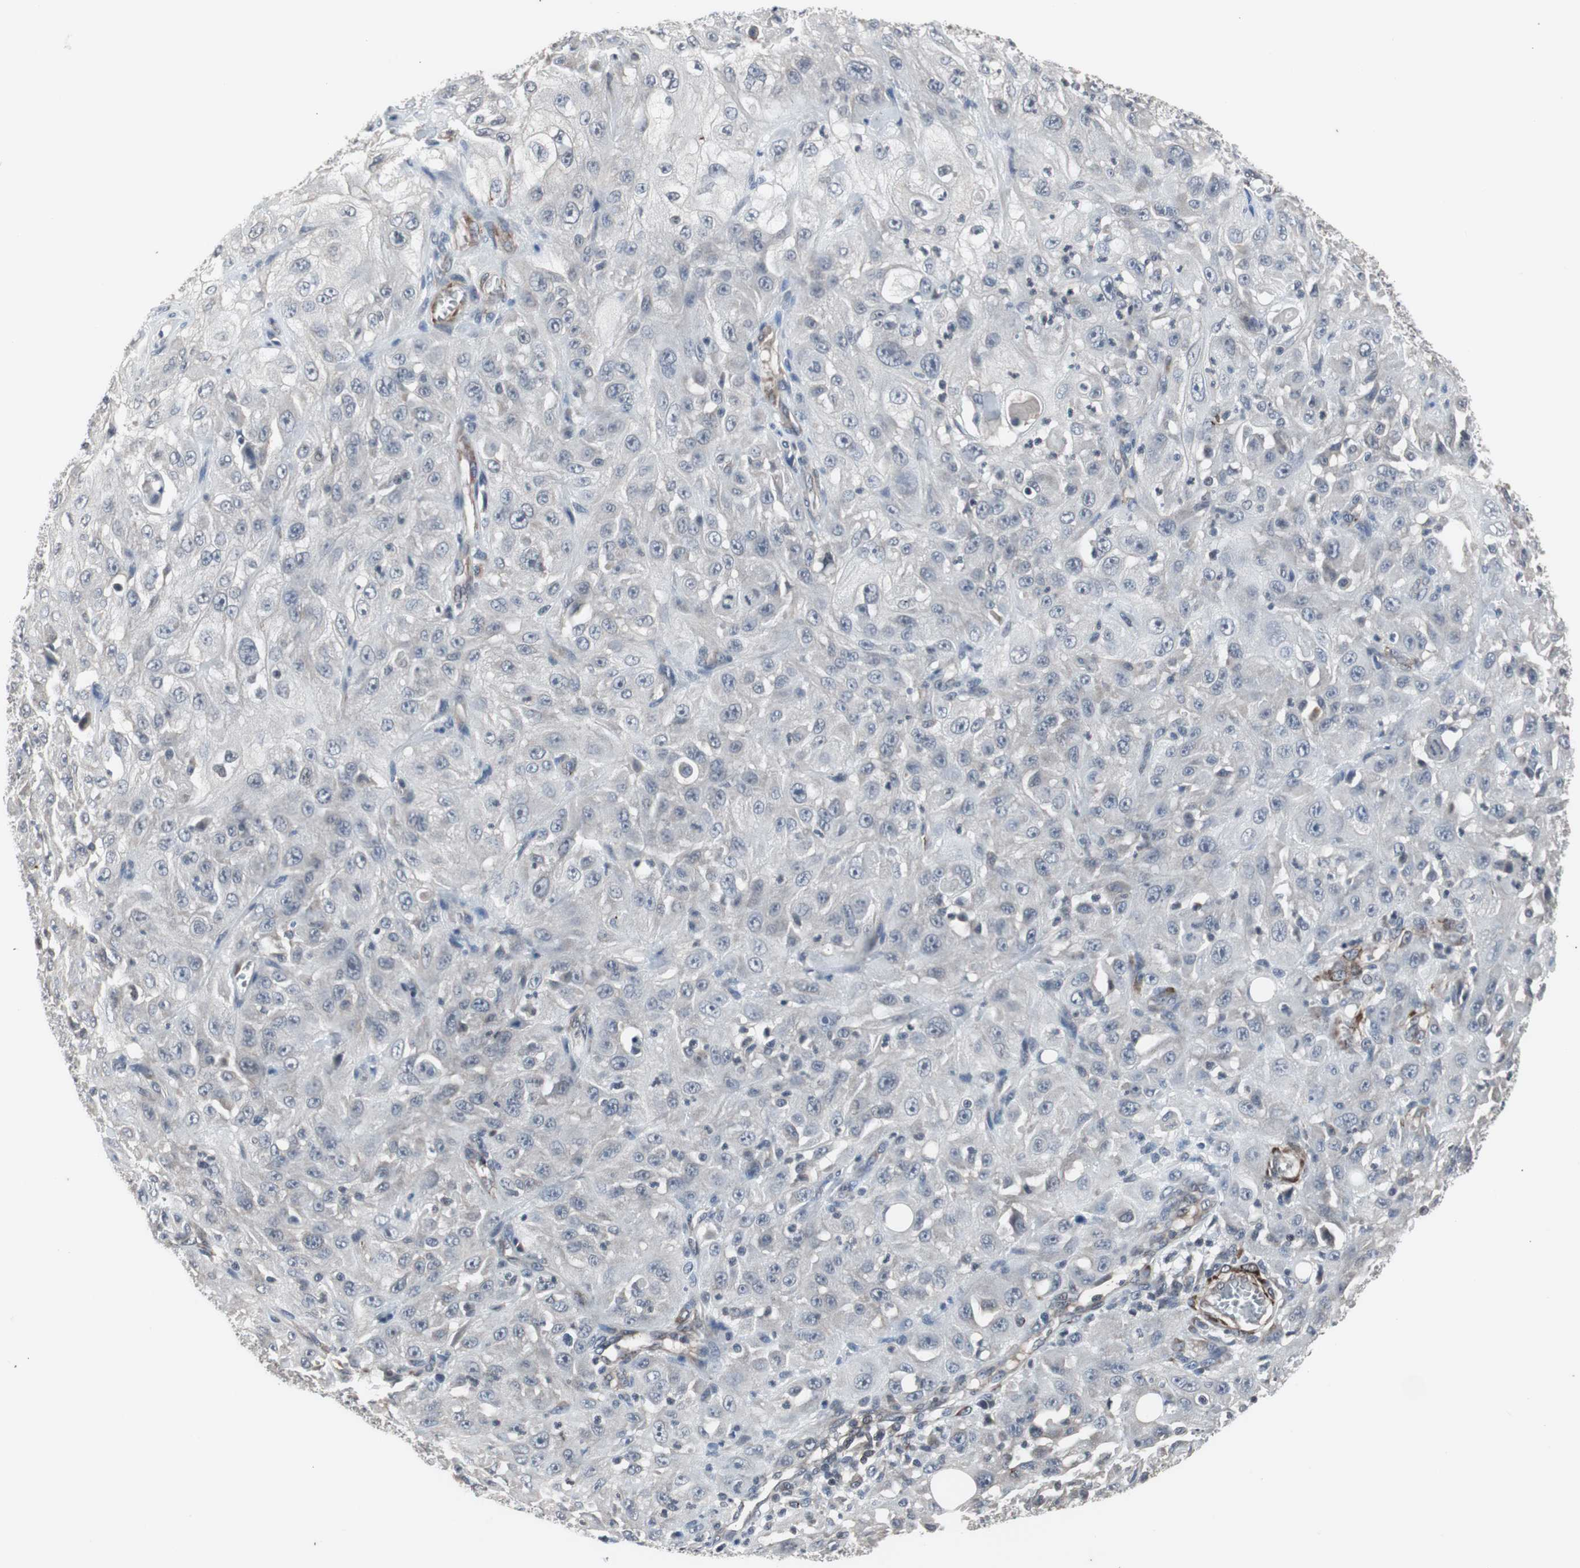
{"staining": {"intensity": "negative", "quantity": "none", "location": "none"}, "tissue": "skin cancer", "cell_type": "Tumor cells", "image_type": "cancer", "snomed": [{"axis": "morphology", "description": "Squamous cell carcinoma, NOS"}, {"axis": "morphology", "description": "Squamous cell carcinoma, metastatic, NOS"}, {"axis": "topography", "description": "Skin"}, {"axis": "topography", "description": "Lymph node"}], "caption": "Immunohistochemistry of skin cancer (squamous cell carcinoma) demonstrates no staining in tumor cells. (Stains: DAB immunohistochemistry (IHC) with hematoxylin counter stain, Microscopy: brightfield microscopy at high magnification).", "gene": "CRADD", "patient": {"sex": "male", "age": 75}}